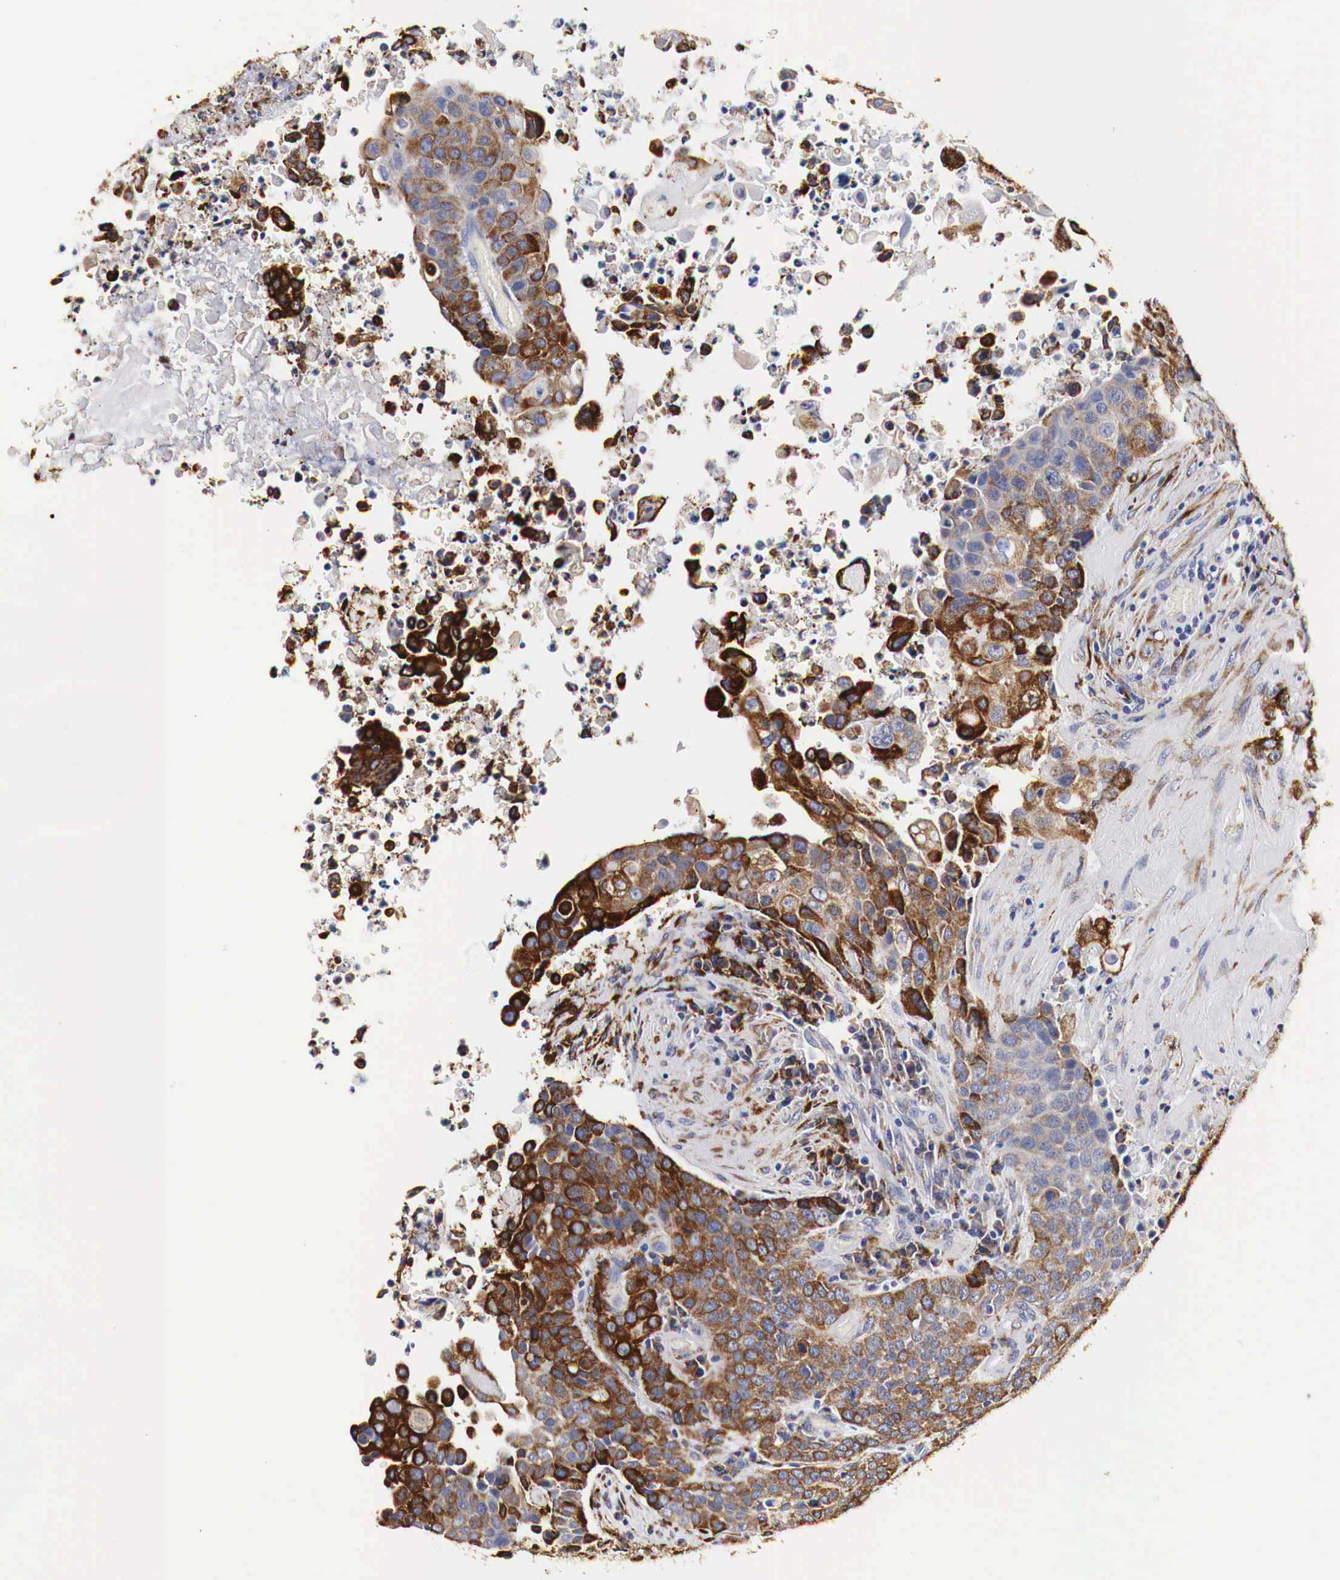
{"staining": {"intensity": "weak", "quantity": "25%-75%", "location": "cytoplasmic/membranous"}, "tissue": "urothelial cancer", "cell_type": "Tumor cells", "image_type": "cancer", "snomed": [{"axis": "morphology", "description": "Urothelial carcinoma, High grade"}, {"axis": "topography", "description": "Urinary bladder"}], "caption": "This is a photomicrograph of IHC staining of urothelial cancer, which shows weak staining in the cytoplasmic/membranous of tumor cells.", "gene": "CKAP4", "patient": {"sex": "male", "age": 74}}